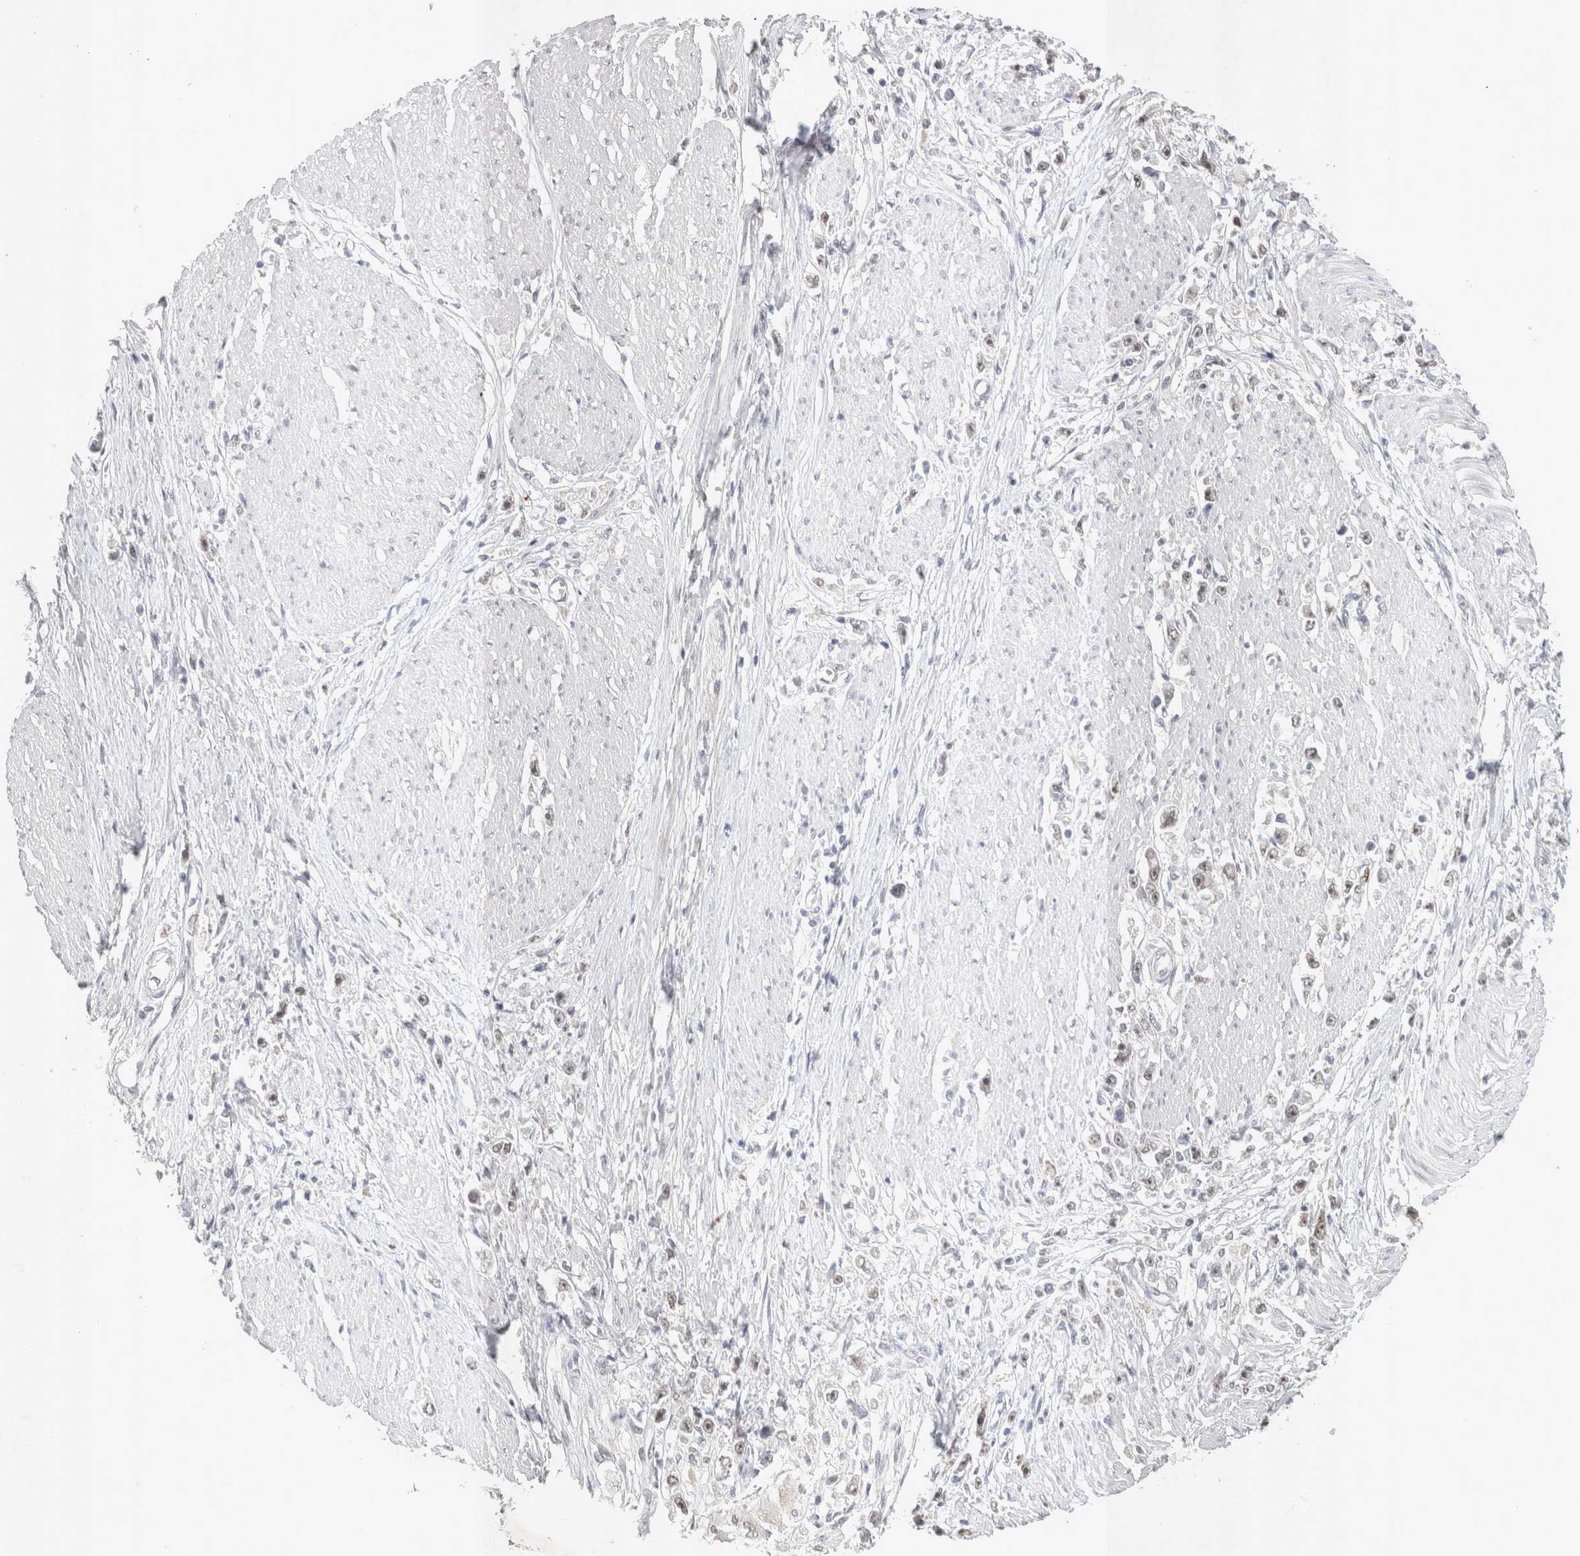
{"staining": {"intensity": "weak", "quantity": ">75%", "location": "nuclear"}, "tissue": "stomach cancer", "cell_type": "Tumor cells", "image_type": "cancer", "snomed": [{"axis": "morphology", "description": "Adenocarcinoma, NOS"}, {"axis": "topography", "description": "Stomach"}], "caption": "Stomach cancer stained with DAB IHC exhibits low levels of weak nuclear expression in approximately >75% of tumor cells.", "gene": "RECQL4", "patient": {"sex": "female", "age": 59}}